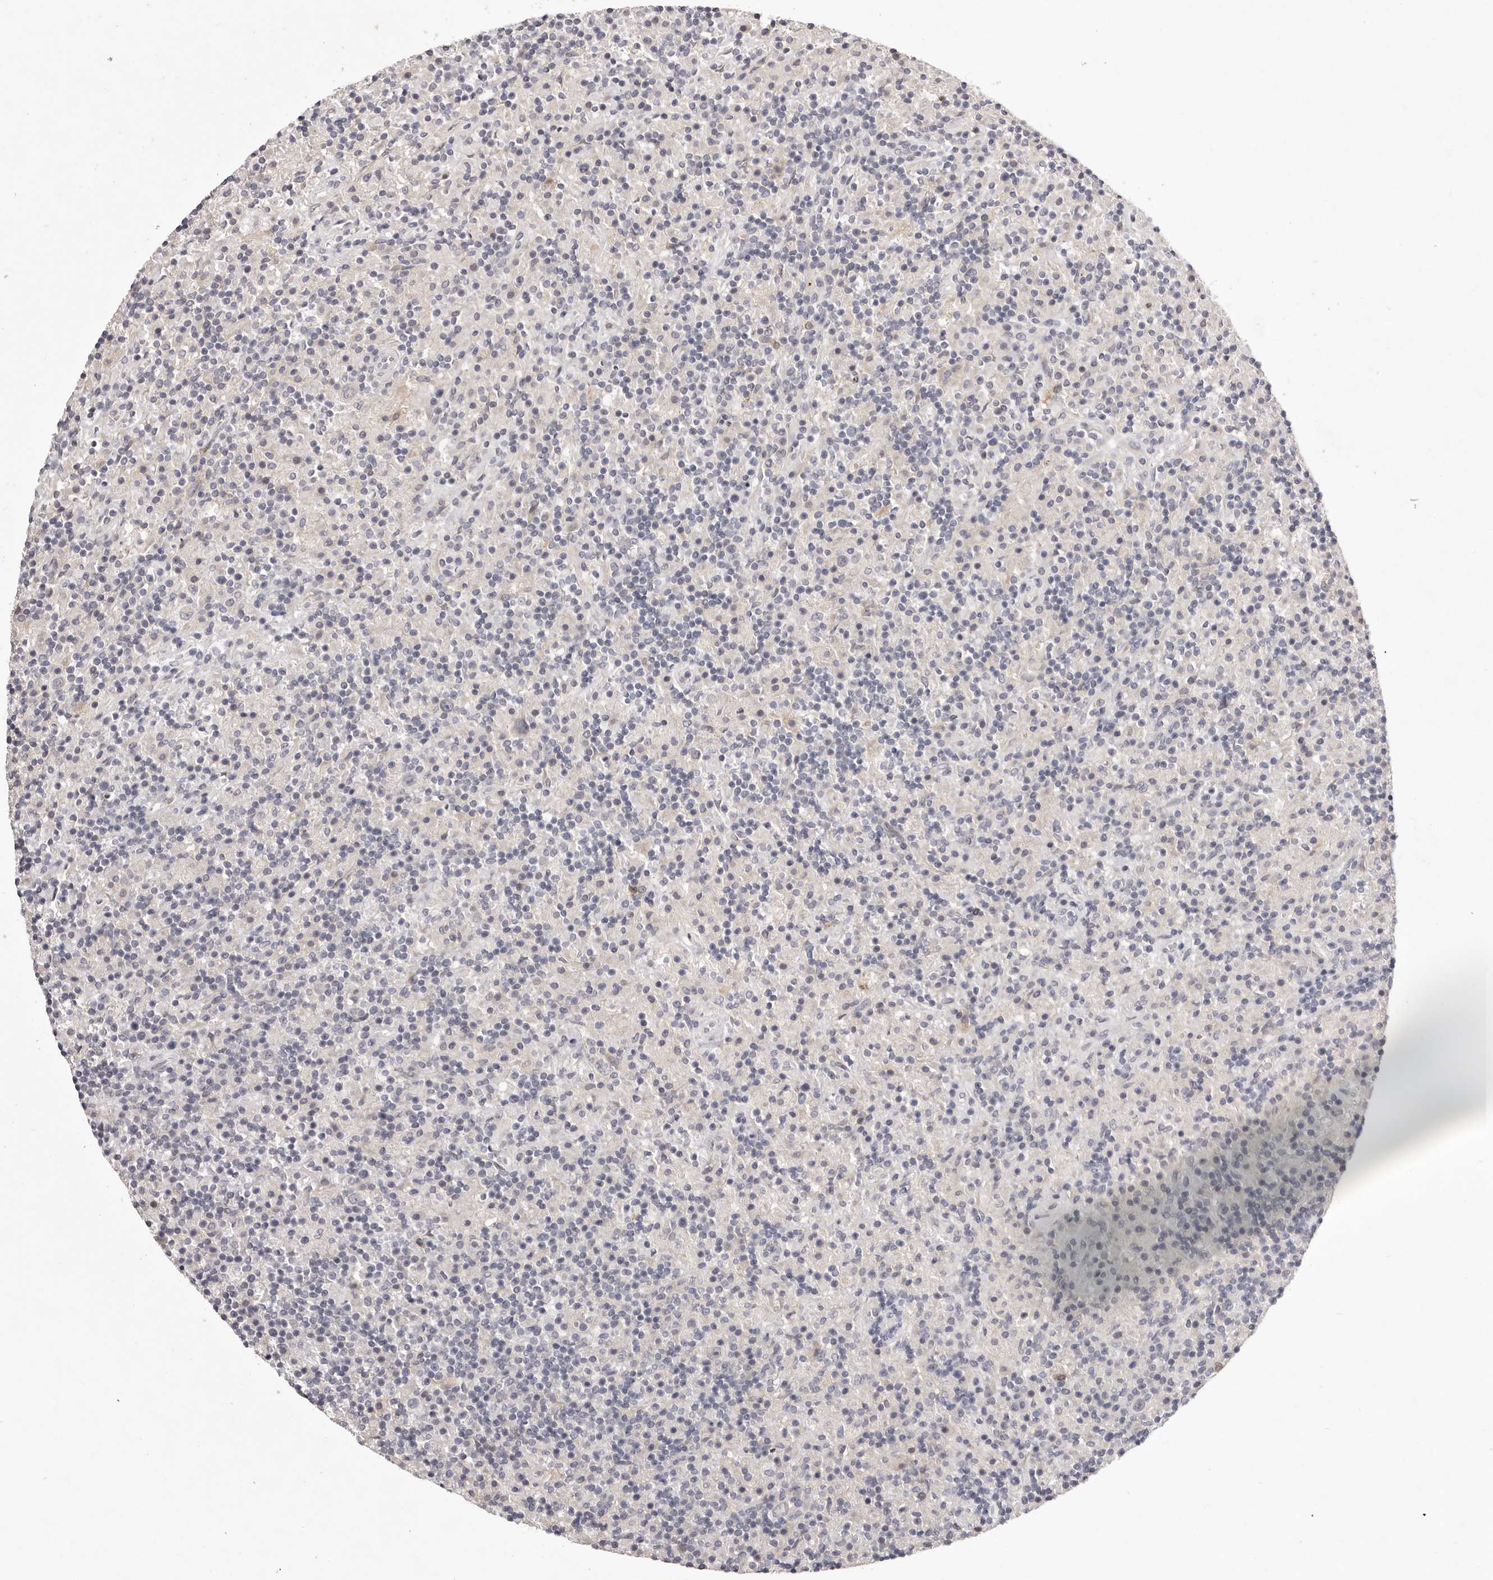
{"staining": {"intensity": "negative", "quantity": "none", "location": "none"}, "tissue": "lymphoma", "cell_type": "Tumor cells", "image_type": "cancer", "snomed": [{"axis": "morphology", "description": "Hodgkin's disease, NOS"}, {"axis": "topography", "description": "Lymph node"}], "caption": "DAB (3,3'-diaminobenzidine) immunohistochemical staining of human Hodgkin's disease displays no significant positivity in tumor cells.", "gene": "GARNL3", "patient": {"sex": "male", "age": 70}}